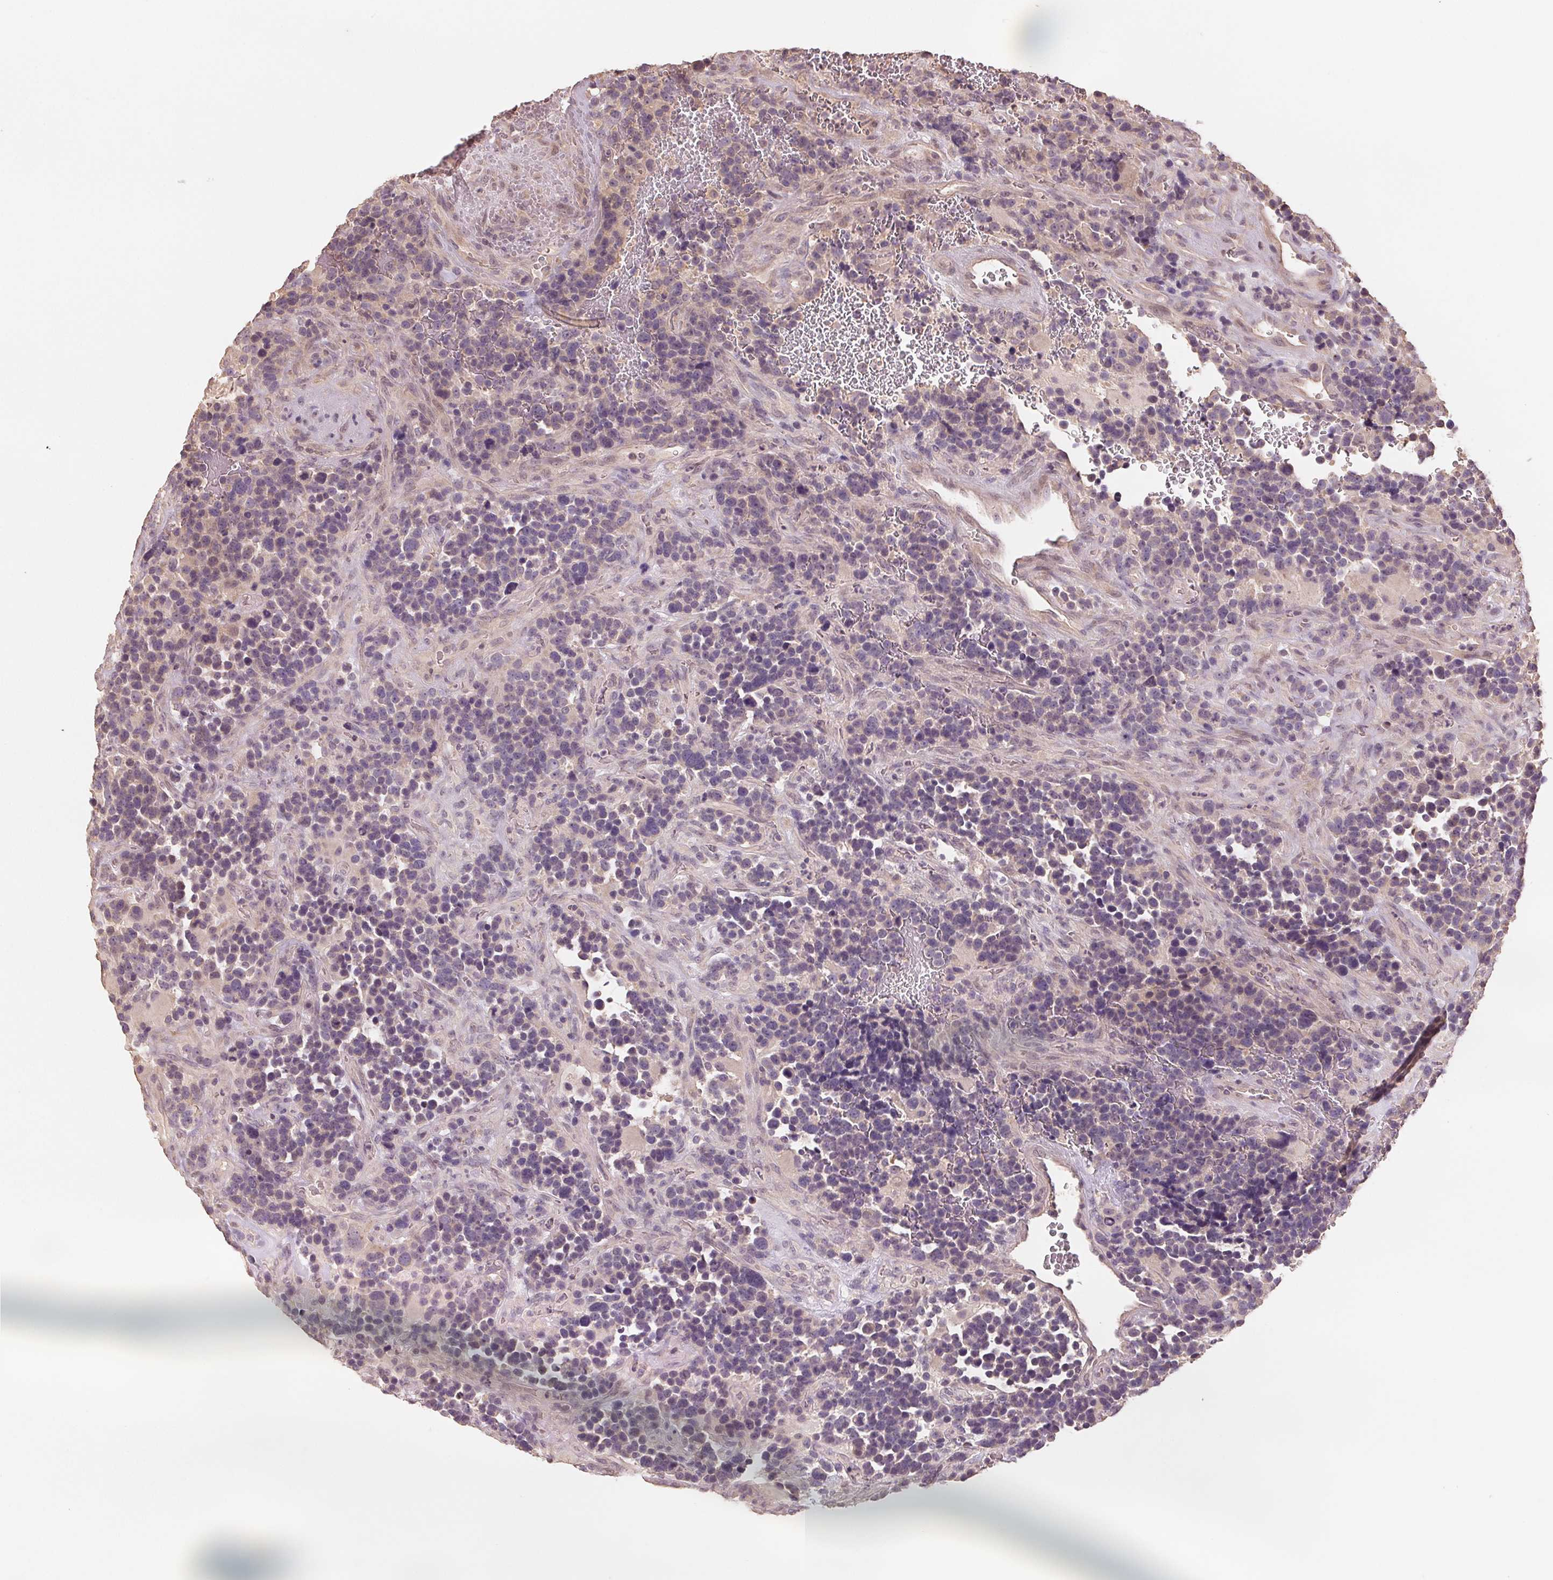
{"staining": {"intensity": "negative", "quantity": "none", "location": "none"}, "tissue": "glioma", "cell_type": "Tumor cells", "image_type": "cancer", "snomed": [{"axis": "morphology", "description": "Glioma, malignant, High grade"}, {"axis": "topography", "description": "Brain"}], "caption": "Histopathology image shows no significant protein staining in tumor cells of malignant glioma (high-grade).", "gene": "COX14", "patient": {"sex": "male", "age": 33}}